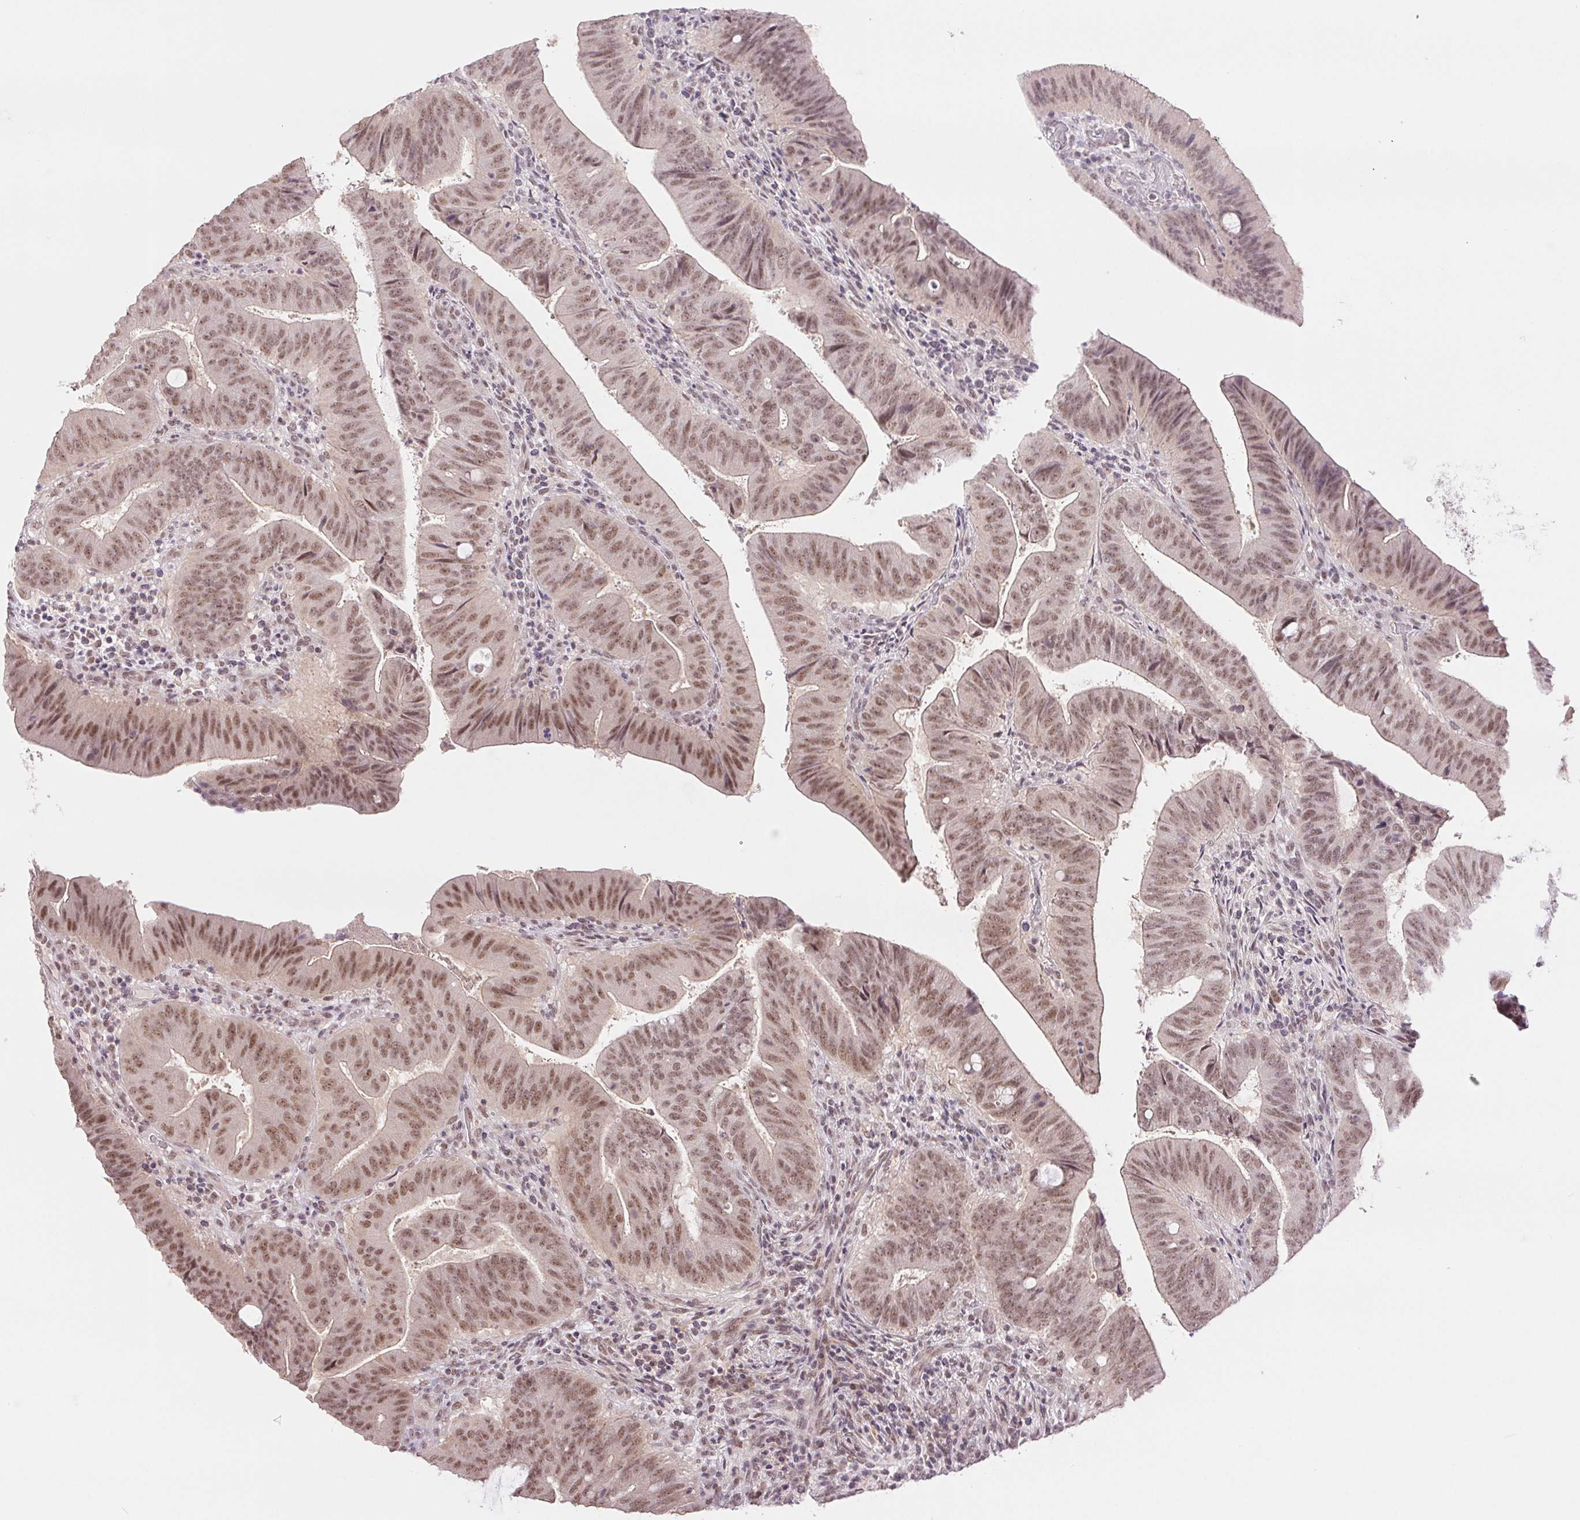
{"staining": {"intensity": "moderate", "quantity": ">75%", "location": "nuclear"}, "tissue": "colorectal cancer", "cell_type": "Tumor cells", "image_type": "cancer", "snomed": [{"axis": "morphology", "description": "Adenocarcinoma, NOS"}, {"axis": "topography", "description": "Colon"}], "caption": "About >75% of tumor cells in adenocarcinoma (colorectal) show moderate nuclear protein expression as visualized by brown immunohistochemical staining.", "gene": "PRPF18", "patient": {"sex": "female", "age": 43}}